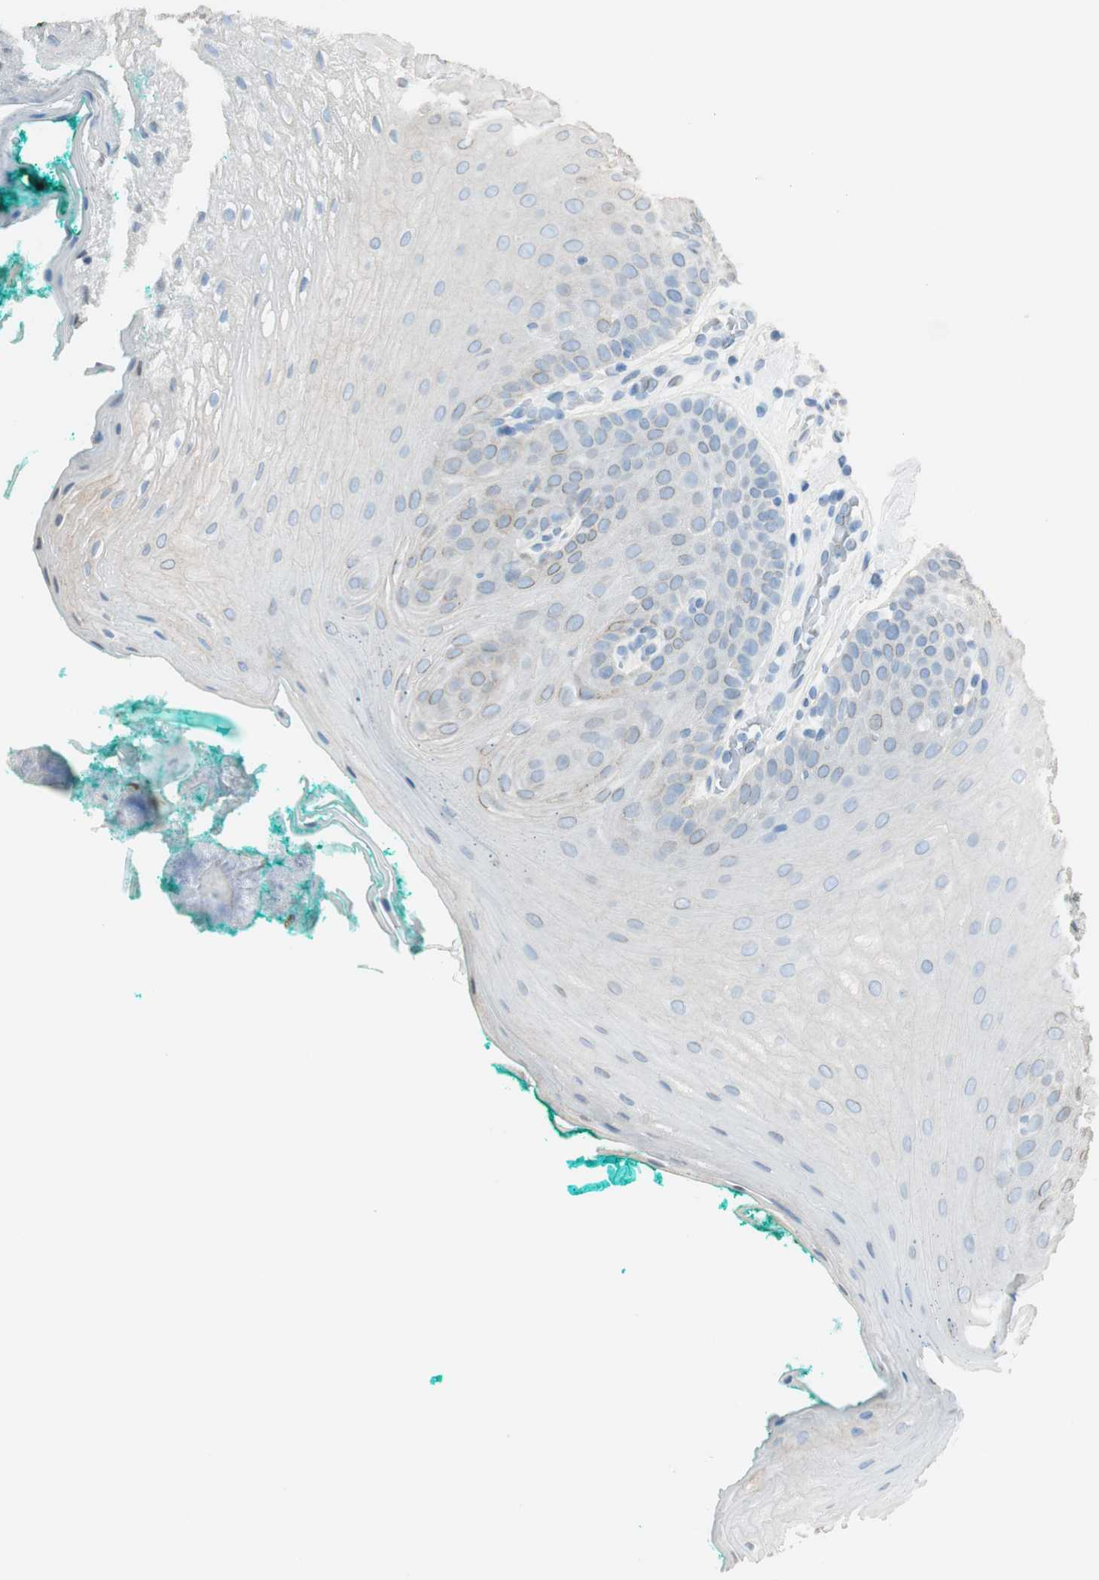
{"staining": {"intensity": "negative", "quantity": "none", "location": "none"}, "tissue": "oral mucosa", "cell_type": "Squamous epithelial cells", "image_type": "normal", "snomed": [{"axis": "morphology", "description": "Normal tissue, NOS"}, {"axis": "topography", "description": "Skeletal muscle"}, {"axis": "topography", "description": "Oral tissue"}], "caption": "An IHC image of unremarkable oral mucosa is shown. There is no staining in squamous epithelial cells of oral mucosa. The staining was performed using DAB to visualize the protein expression in brown, while the nuclei were stained in blue with hematoxylin (Magnification: 20x).", "gene": "TMEM260", "patient": {"sex": "male", "age": 58}}